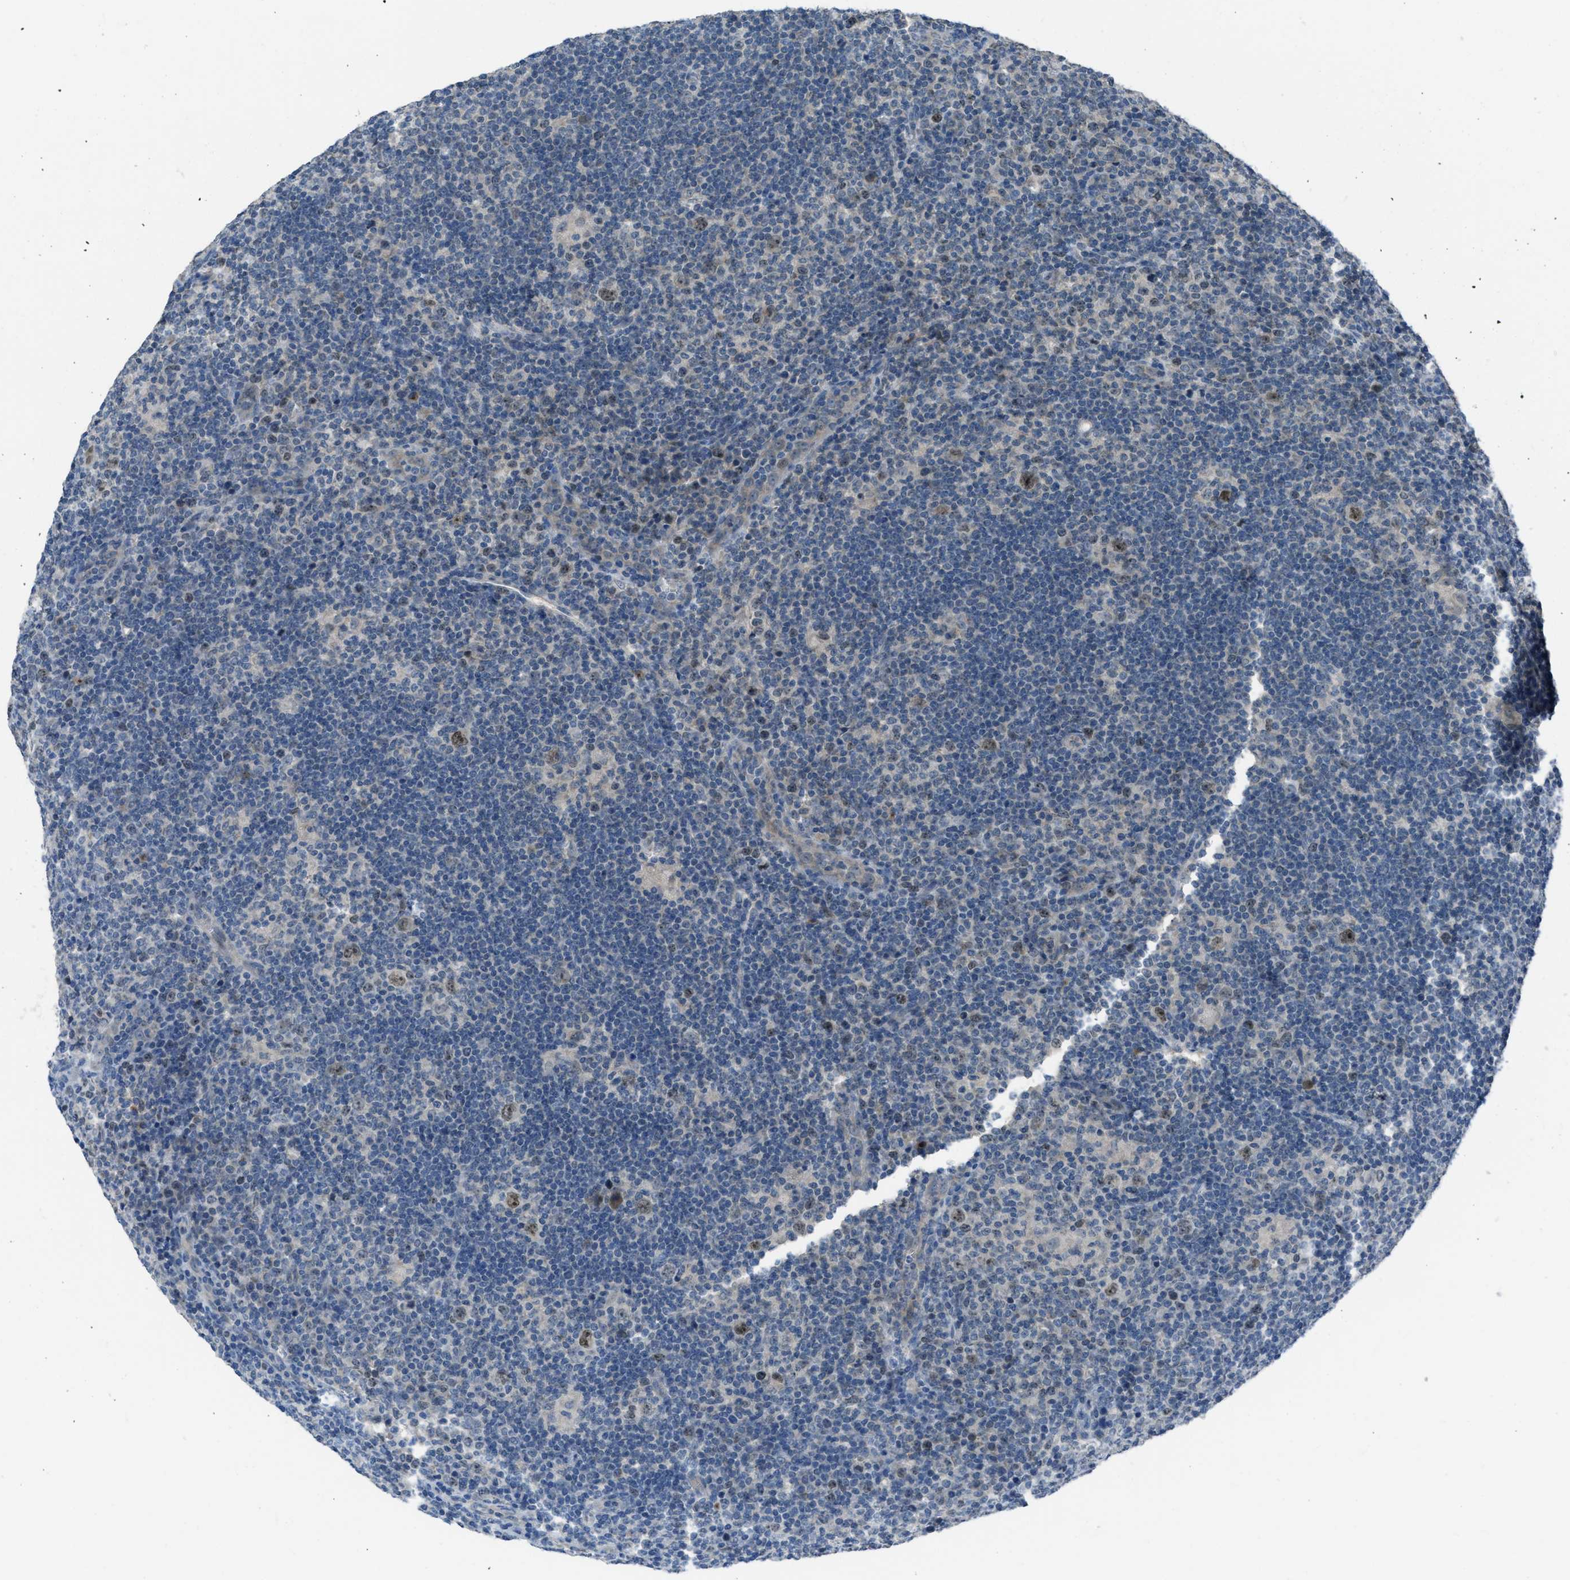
{"staining": {"intensity": "moderate", "quantity": "25%-75%", "location": "nuclear"}, "tissue": "lymphoma", "cell_type": "Tumor cells", "image_type": "cancer", "snomed": [{"axis": "morphology", "description": "Hodgkin's disease, NOS"}, {"axis": "topography", "description": "Lymph node"}], "caption": "DAB immunohistochemical staining of lymphoma exhibits moderate nuclear protein staining in about 25%-75% of tumor cells.", "gene": "MIS18A", "patient": {"sex": "female", "age": 57}}